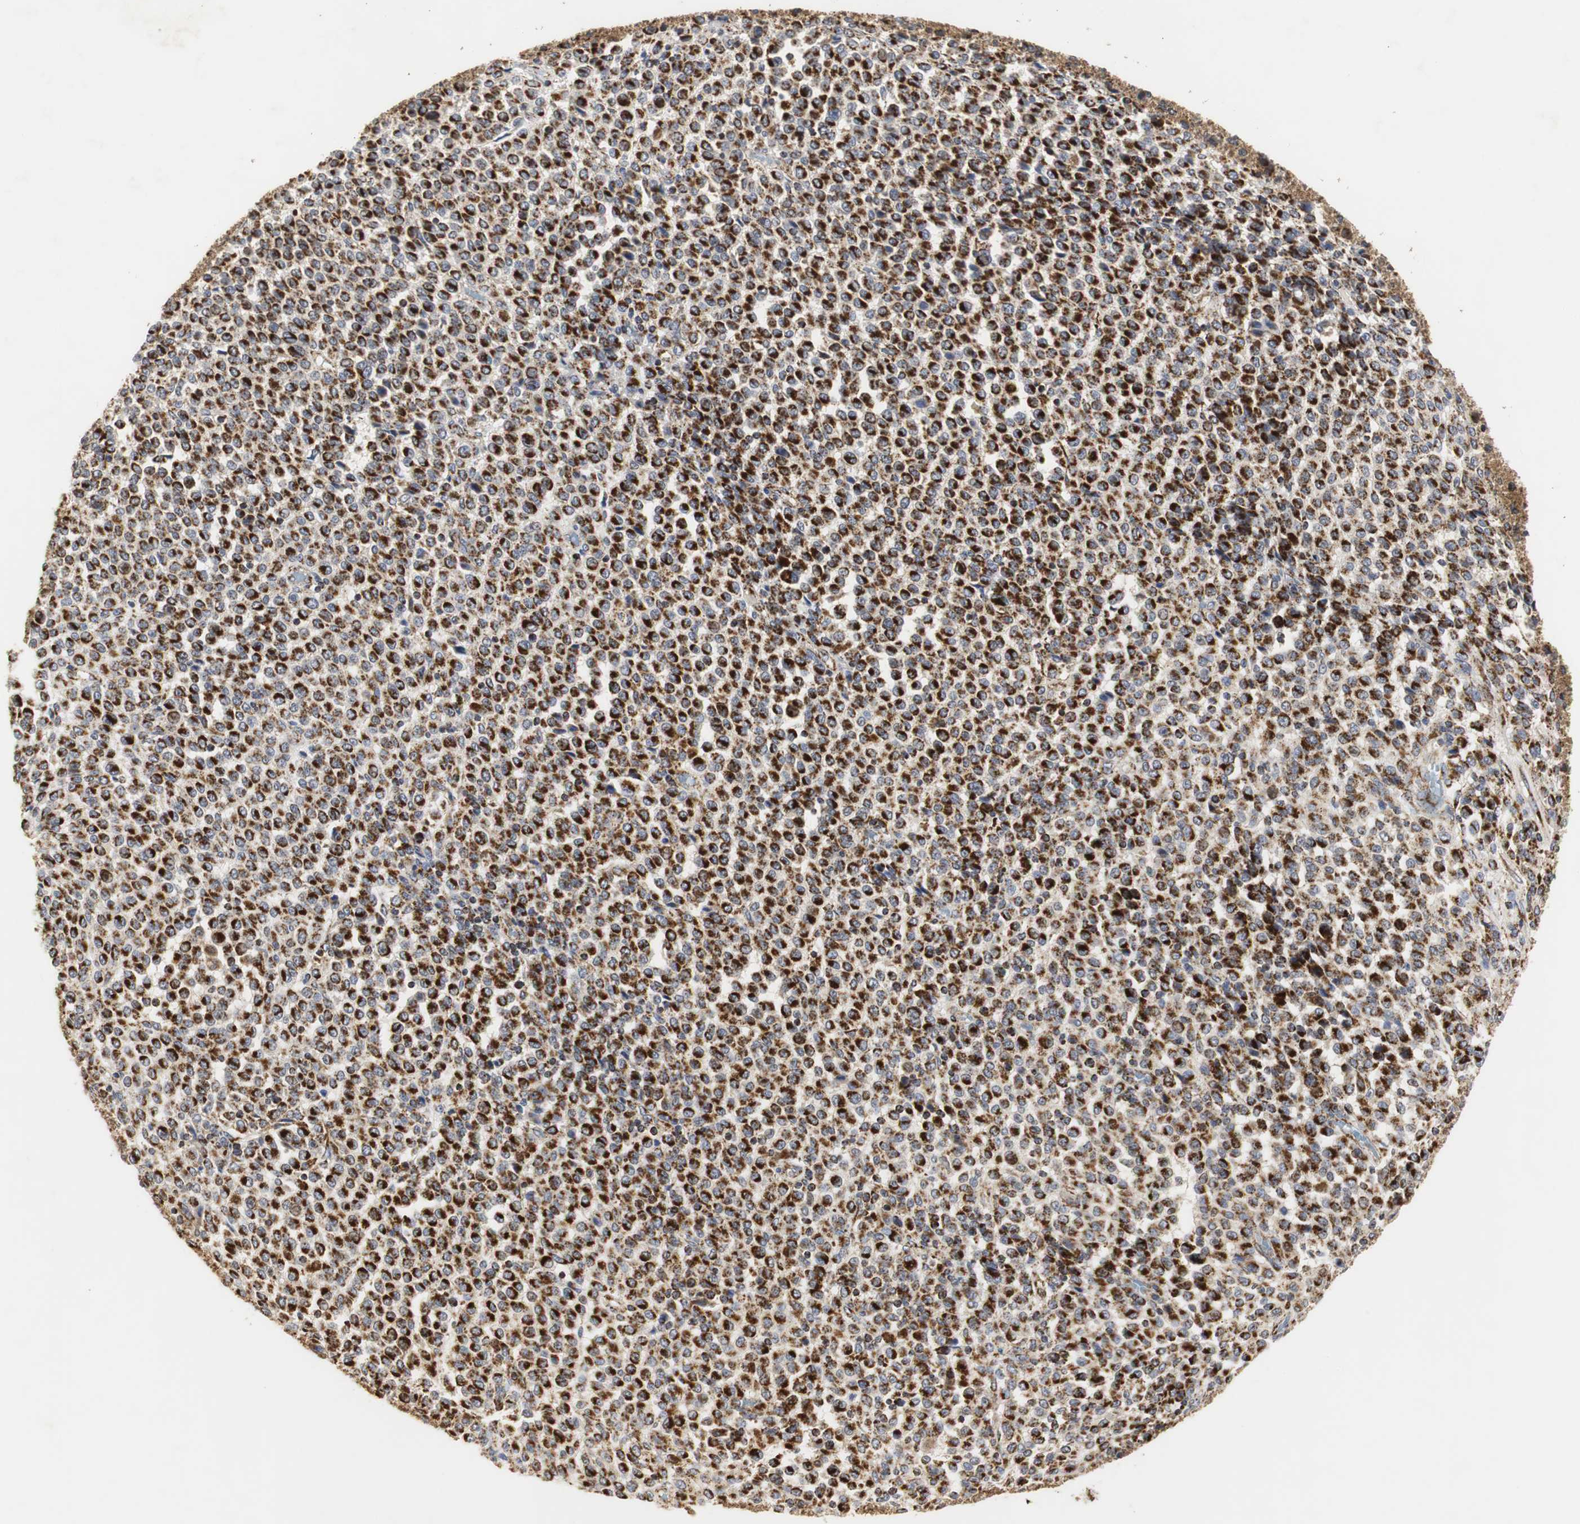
{"staining": {"intensity": "strong", "quantity": ">75%", "location": "cytoplasmic/membranous"}, "tissue": "melanoma", "cell_type": "Tumor cells", "image_type": "cancer", "snomed": [{"axis": "morphology", "description": "Malignant melanoma, Metastatic site"}, {"axis": "topography", "description": "Pancreas"}], "caption": "Immunohistochemistry (IHC) histopathology image of neoplastic tissue: human malignant melanoma (metastatic site) stained using IHC exhibits high levels of strong protein expression localized specifically in the cytoplasmic/membranous of tumor cells, appearing as a cytoplasmic/membranous brown color.", "gene": "HSD17B10", "patient": {"sex": "female", "age": 30}}